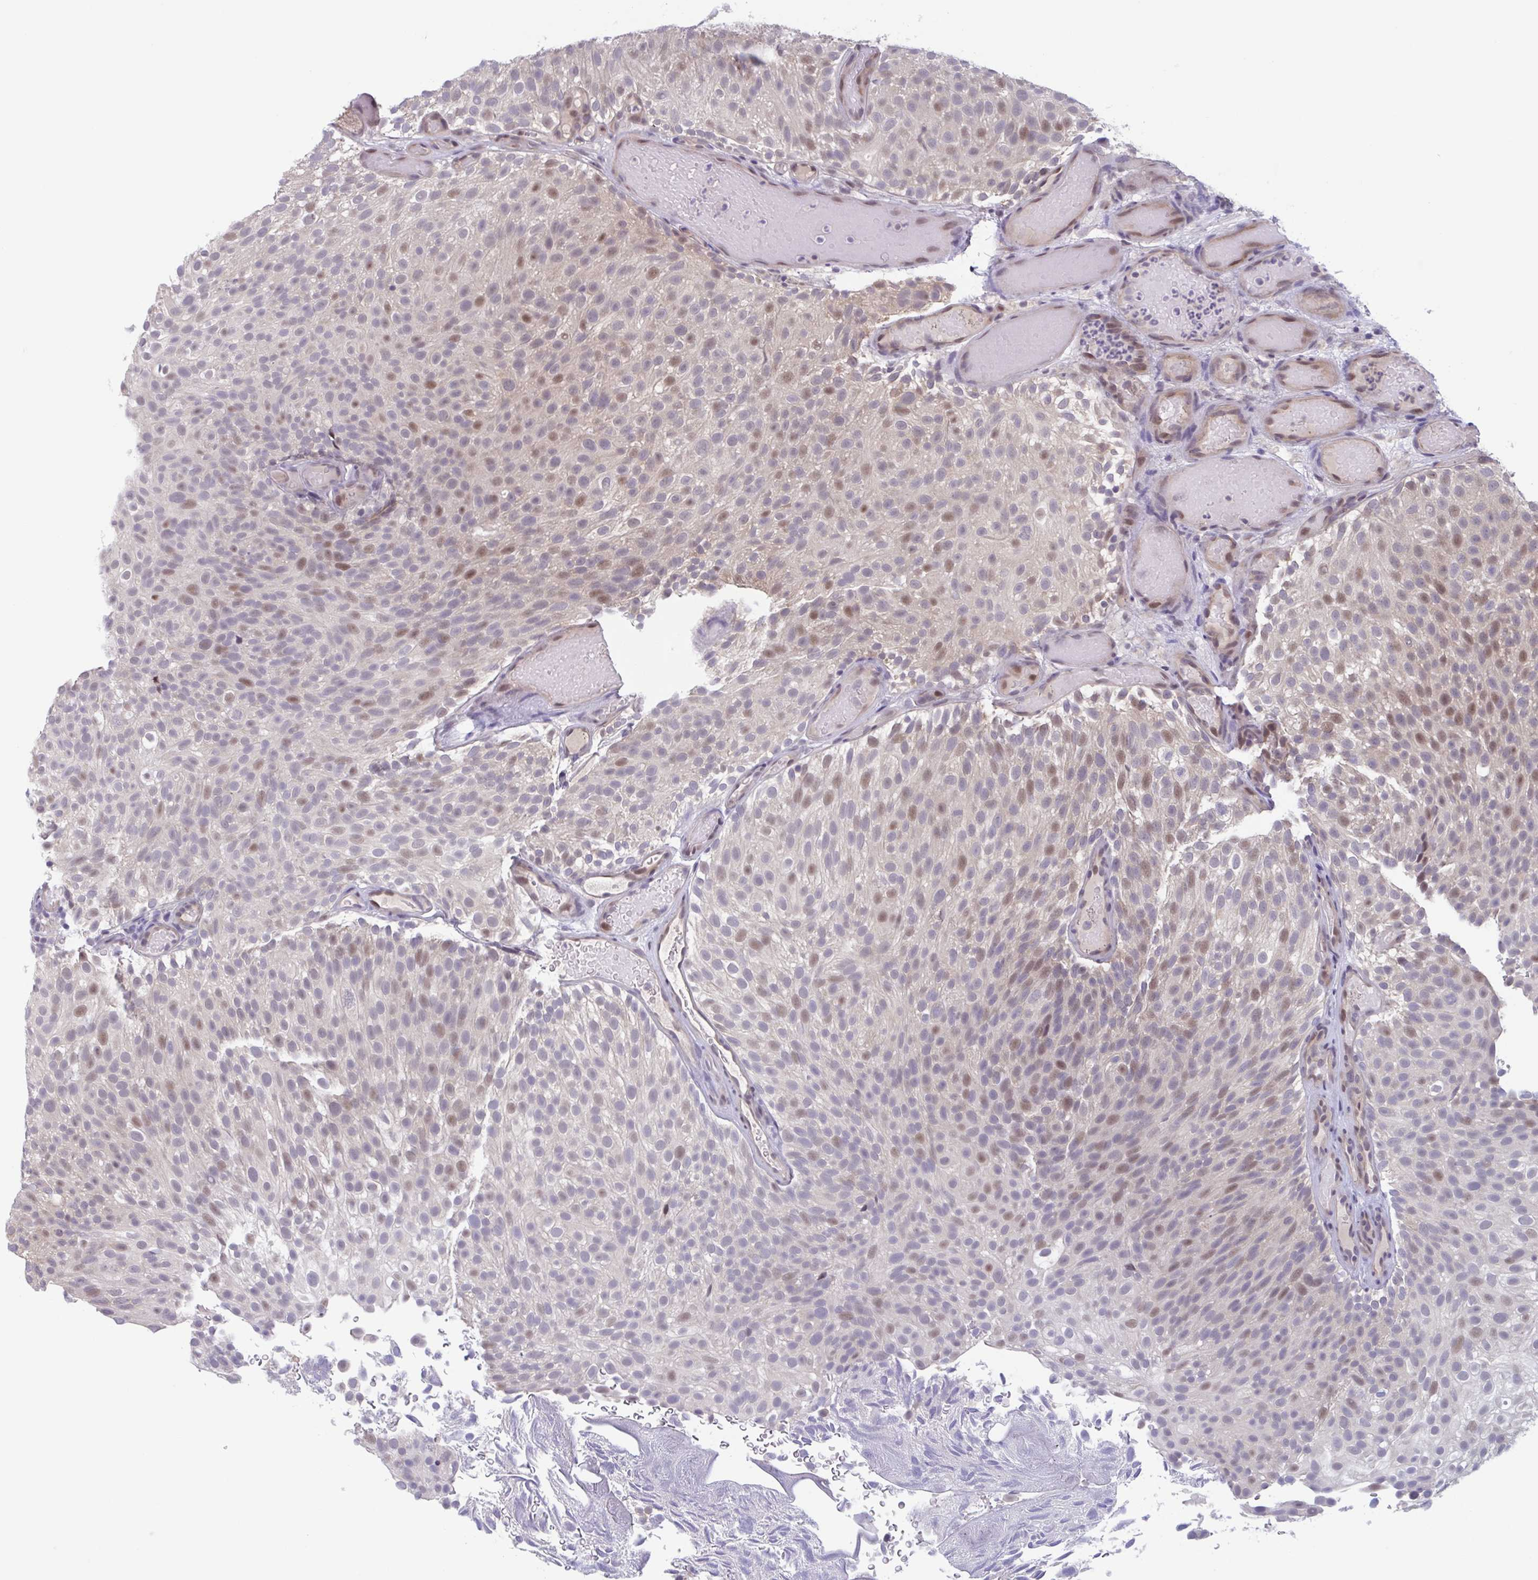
{"staining": {"intensity": "moderate", "quantity": "<25%", "location": "nuclear"}, "tissue": "urothelial cancer", "cell_type": "Tumor cells", "image_type": "cancer", "snomed": [{"axis": "morphology", "description": "Urothelial carcinoma, Low grade"}, {"axis": "topography", "description": "Urinary bladder"}], "caption": "This histopathology image shows urothelial cancer stained with IHC to label a protein in brown. The nuclear of tumor cells show moderate positivity for the protein. Nuclei are counter-stained blue.", "gene": "RIOK1", "patient": {"sex": "male", "age": 78}}